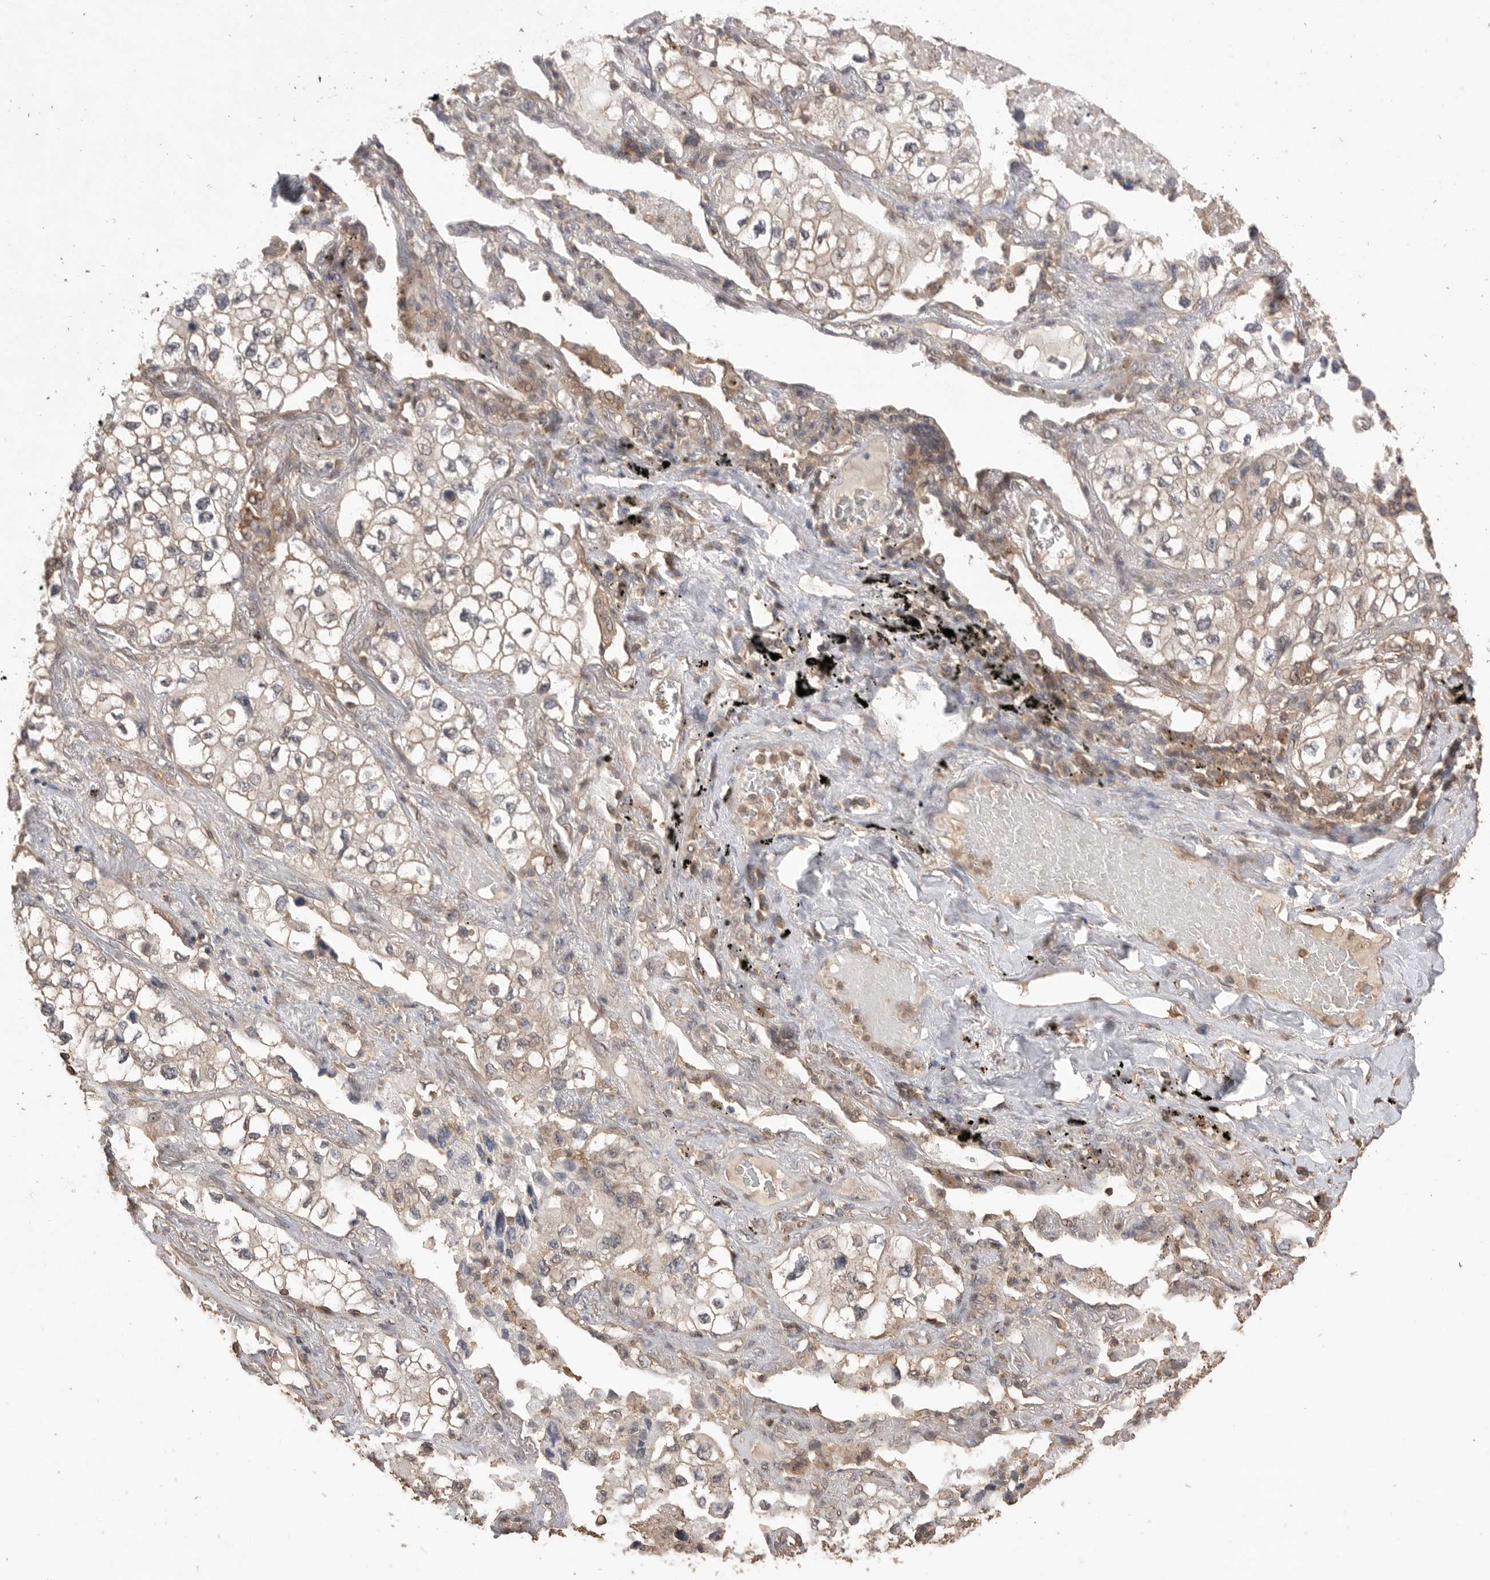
{"staining": {"intensity": "negative", "quantity": "none", "location": "none"}, "tissue": "lung cancer", "cell_type": "Tumor cells", "image_type": "cancer", "snomed": [{"axis": "morphology", "description": "Adenocarcinoma, NOS"}, {"axis": "topography", "description": "Lung"}], "caption": "Tumor cells show no significant staining in adenocarcinoma (lung).", "gene": "MAP2K1", "patient": {"sex": "male", "age": 63}}